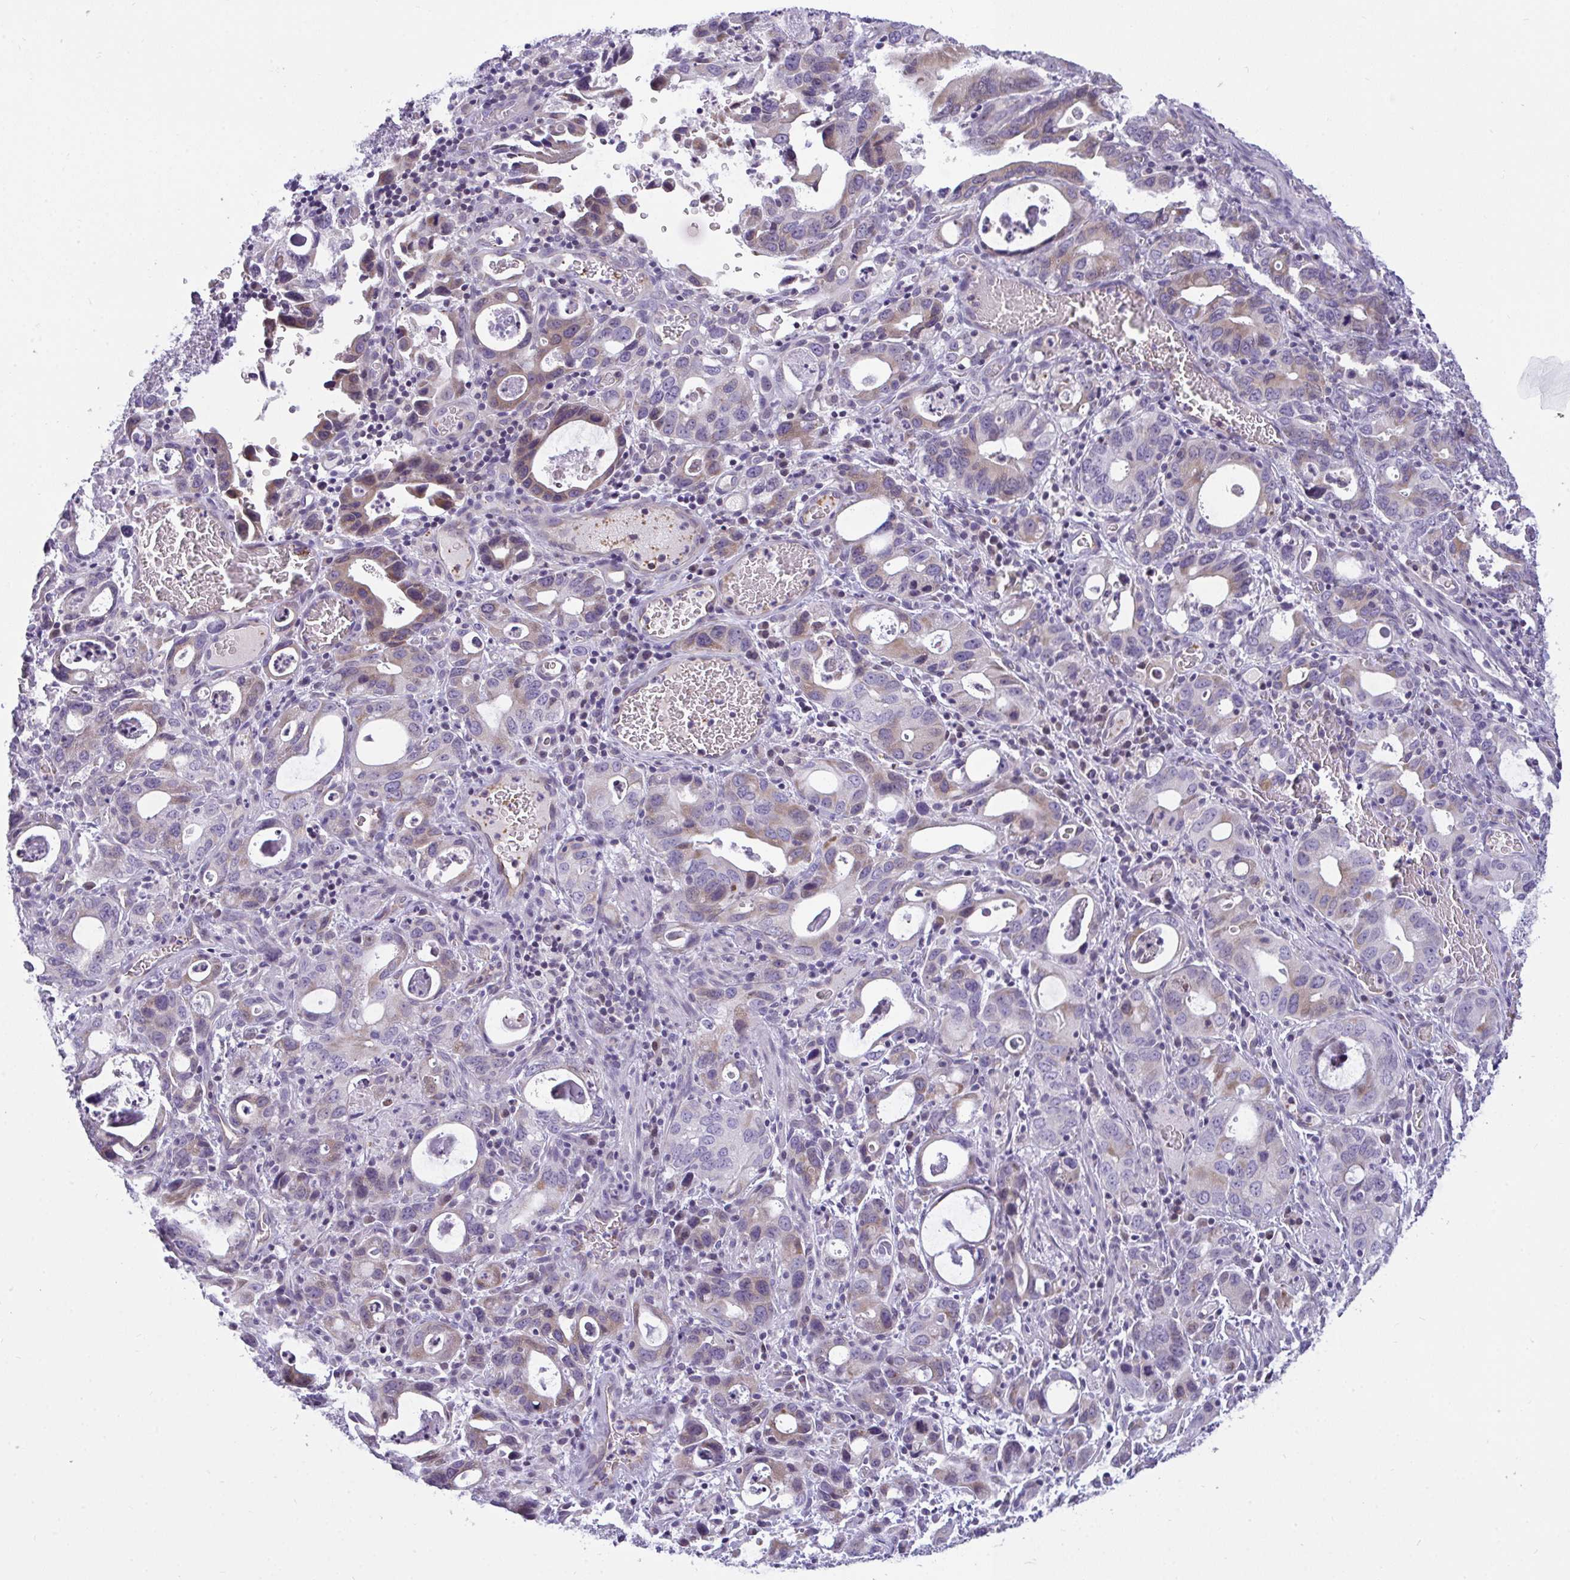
{"staining": {"intensity": "weak", "quantity": "<25%", "location": "cytoplasmic/membranous"}, "tissue": "stomach cancer", "cell_type": "Tumor cells", "image_type": "cancer", "snomed": [{"axis": "morphology", "description": "Adenocarcinoma, NOS"}, {"axis": "topography", "description": "Stomach, upper"}], "caption": "Immunohistochemistry micrograph of human stomach adenocarcinoma stained for a protein (brown), which reveals no staining in tumor cells.", "gene": "SEMA6B", "patient": {"sex": "male", "age": 74}}